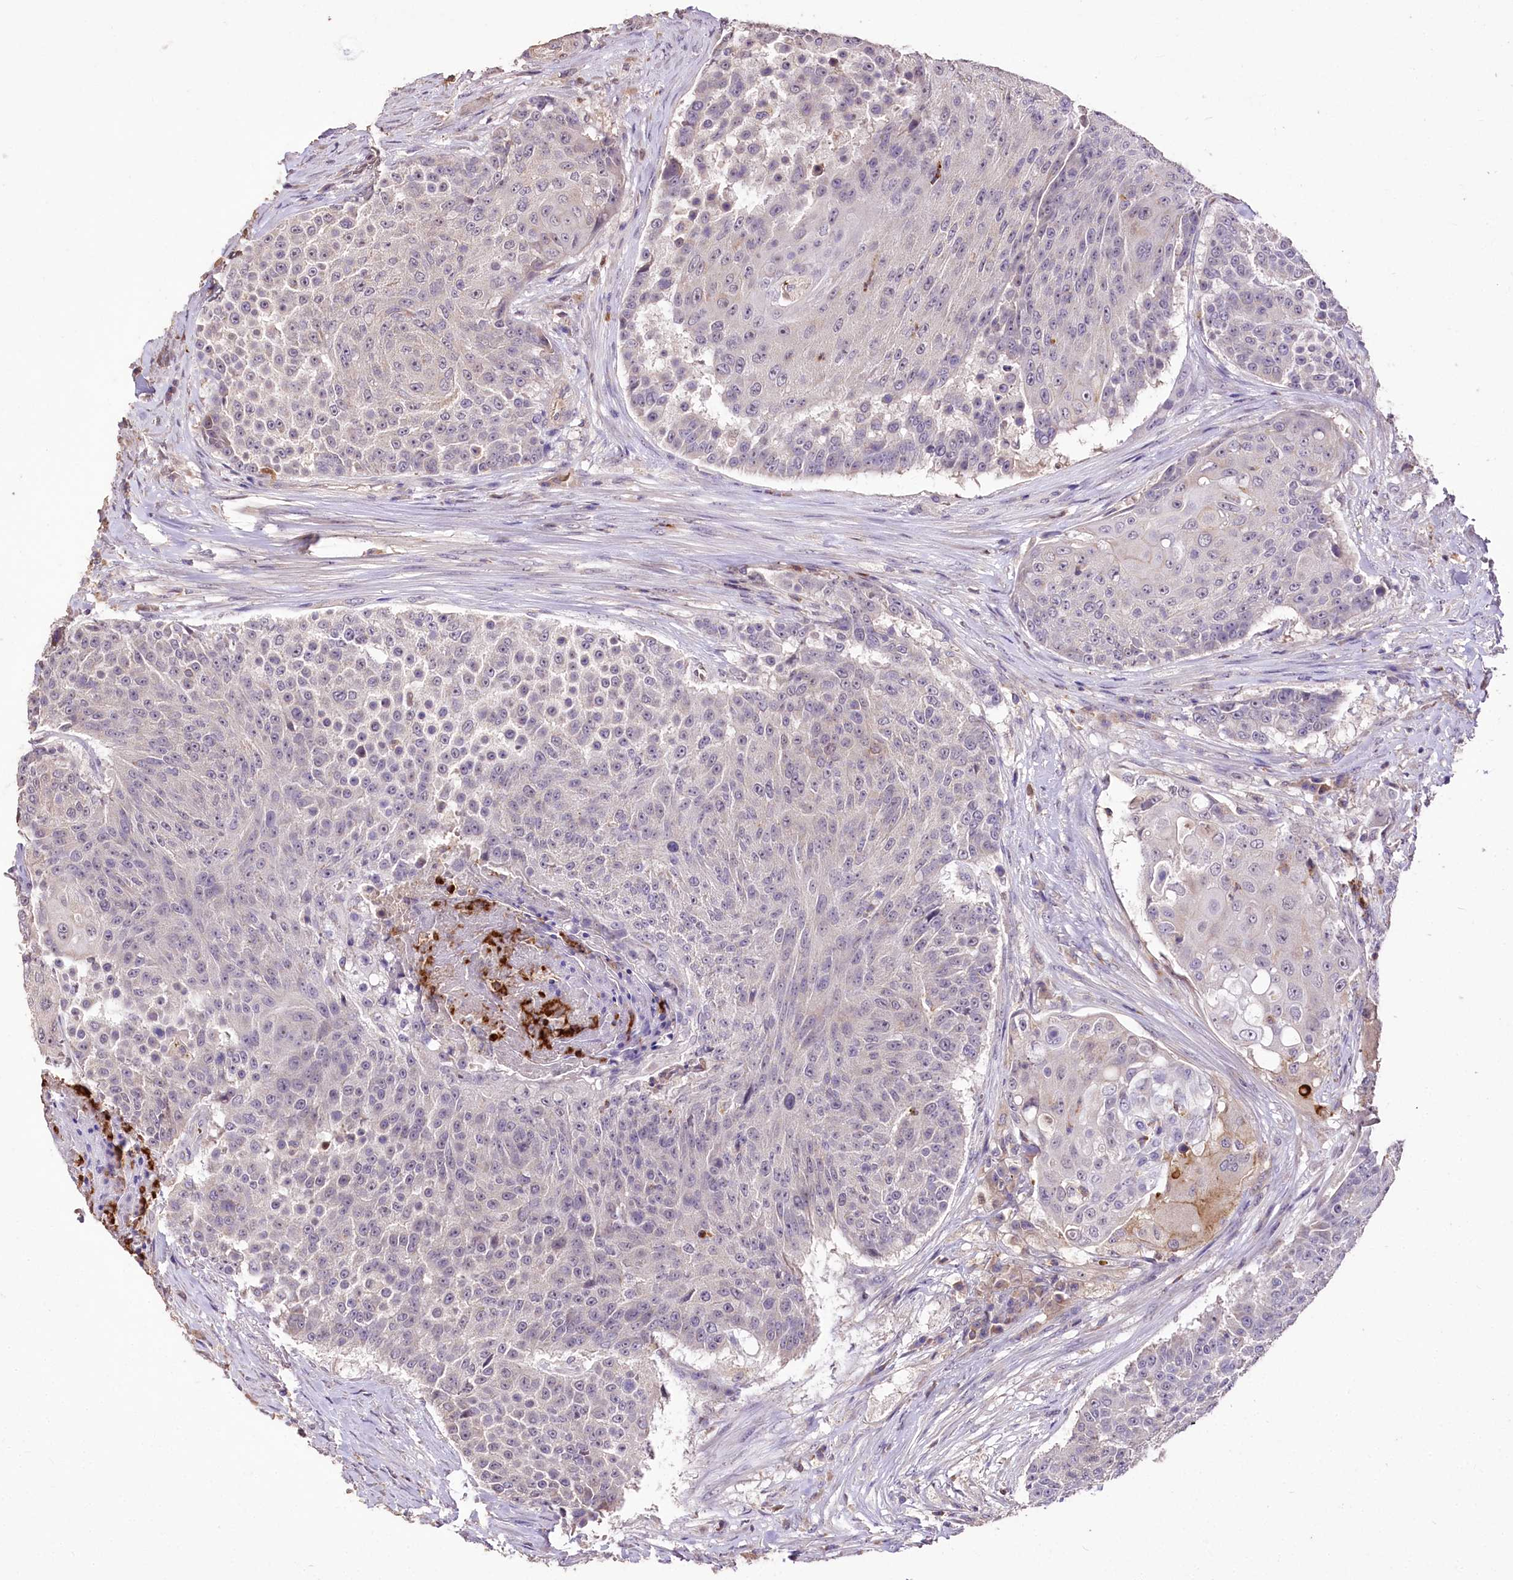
{"staining": {"intensity": "negative", "quantity": "none", "location": "none"}, "tissue": "urothelial cancer", "cell_type": "Tumor cells", "image_type": "cancer", "snomed": [{"axis": "morphology", "description": "Urothelial carcinoma, High grade"}, {"axis": "topography", "description": "Urinary bladder"}], "caption": "A photomicrograph of urothelial cancer stained for a protein displays no brown staining in tumor cells.", "gene": "SERGEF", "patient": {"sex": "female", "age": 63}}